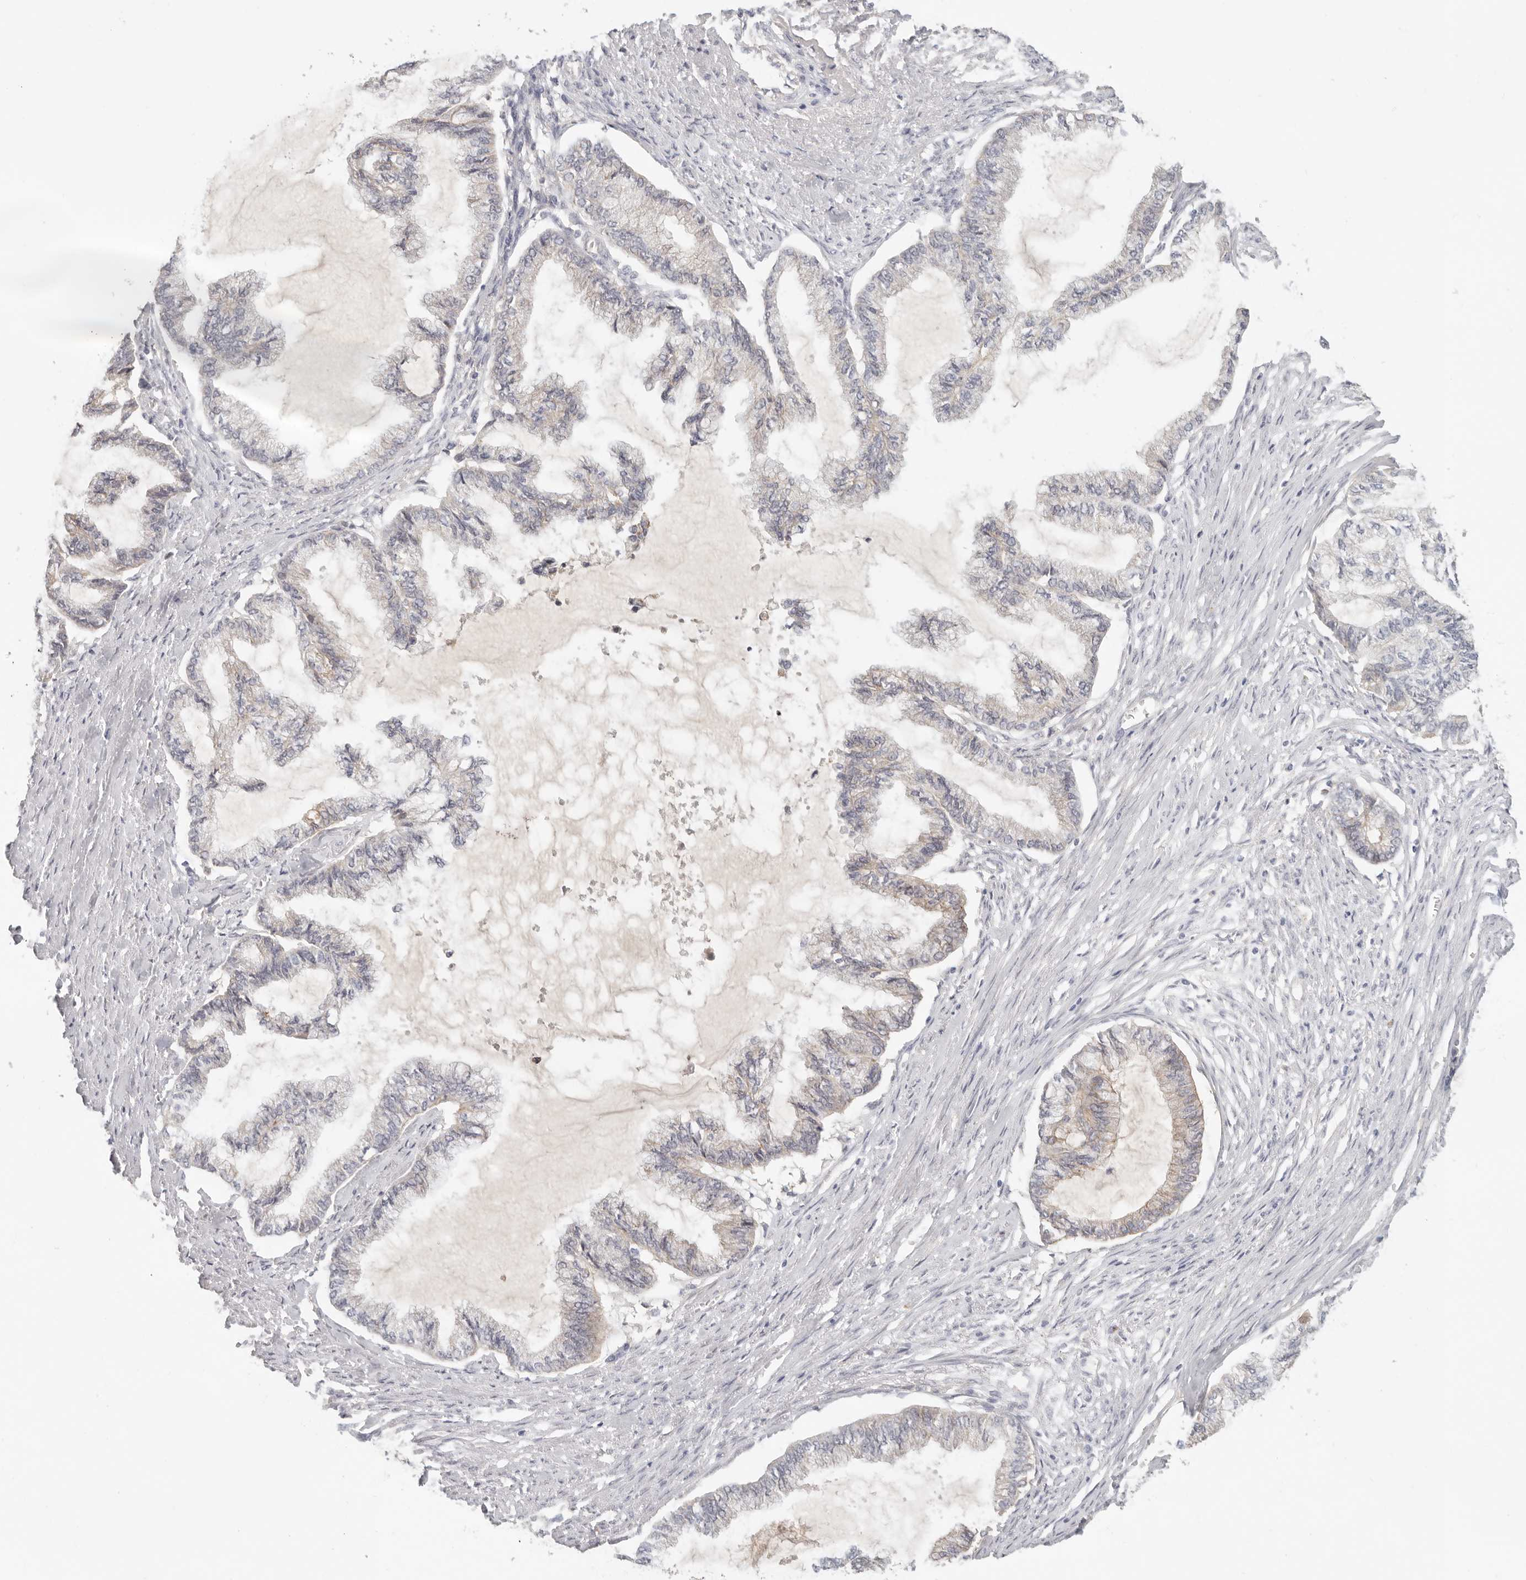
{"staining": {"intensity": "weak", "quantity": "<25%", "location": "cytoplasmic/membranous"}, "tissue": "endometrial cancer", "cell_type": "Tumor cells", "image_type": "cancer", "snomed": [{"axis": "morphology", "description": "Adenocarcinoma, NOS"}, {"axis": "topography", "description": "Endometrium"}], "caption": "High magnification brightfield microscopy of endometrial cancer stained with DAB (3,3'-diaminobenzidine) (brown) and counterstained with hematoxylin (blue): tumor cells show no significant expression. The staining was performed using DAB (3,3'-diaminobenzidine) to visualize the protein expression in brown, while the nuclei were stained in blue with hematoxylin (Magnification: 20x).", "gene": "ANXA9", "patient": {"sex": "female", "age": 86}}